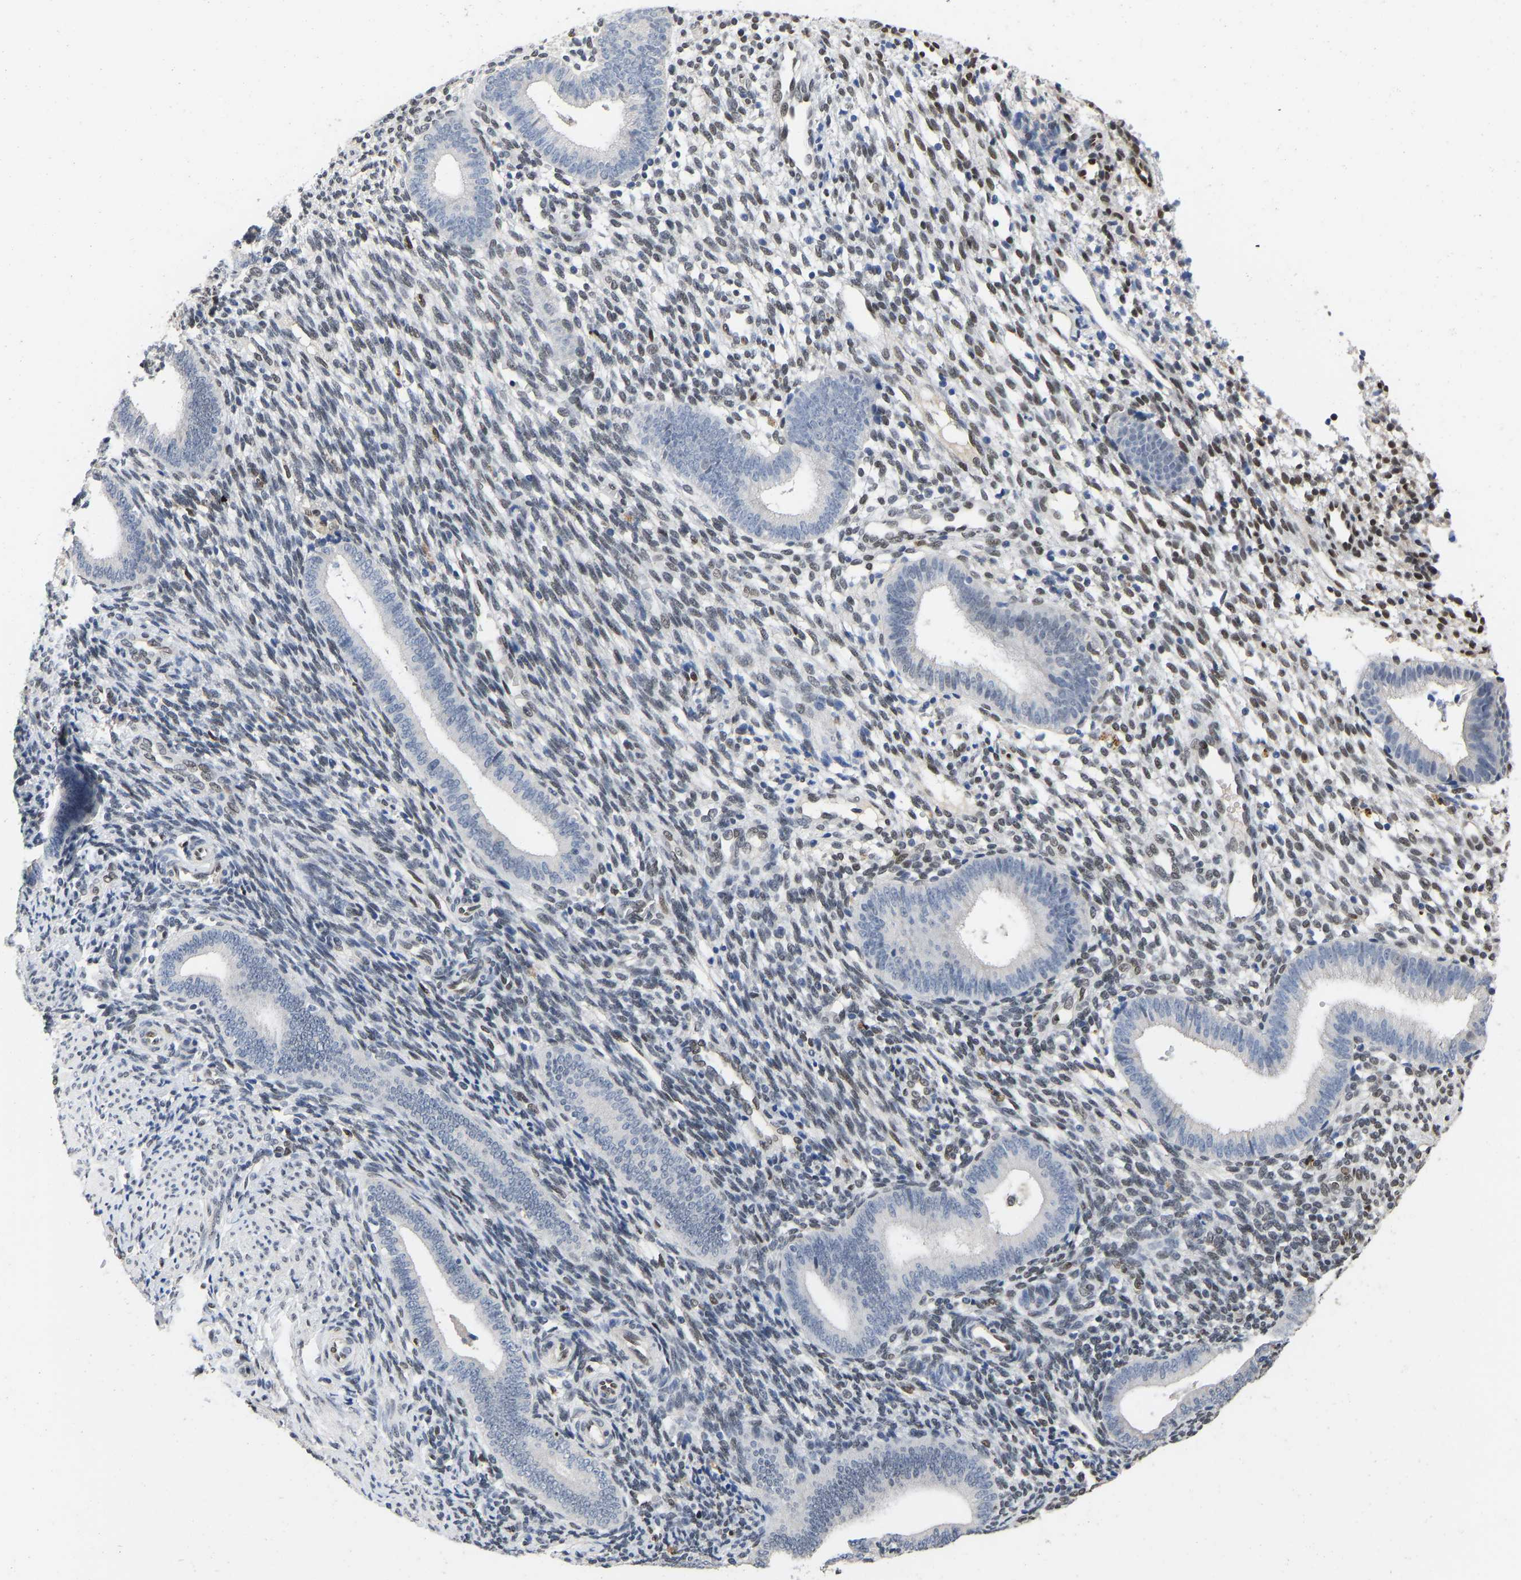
{"staining": {"intensity": "moderate", "quantity": ">75%", "location": "nuclear"}, "tissue": "endometrium", "cell_type": "Cells in endometrial stroma", "image_type": "normal", "snomed": [{"axis": "morphology", "description": "Normal tissue, NOS"}, {"axis": "topography", "description": "Uterus"}, {"axis": "topography", "description": "Endometrium"}], "caption": "This is a photomicrograph of immunohistochemistry (IHC) staining of normal endometrium, which shows moderate positivity in the nuclear of cells in endometrial stroma.", "gene": "QKI", "patient": {"sex": "female", "age": 33}}